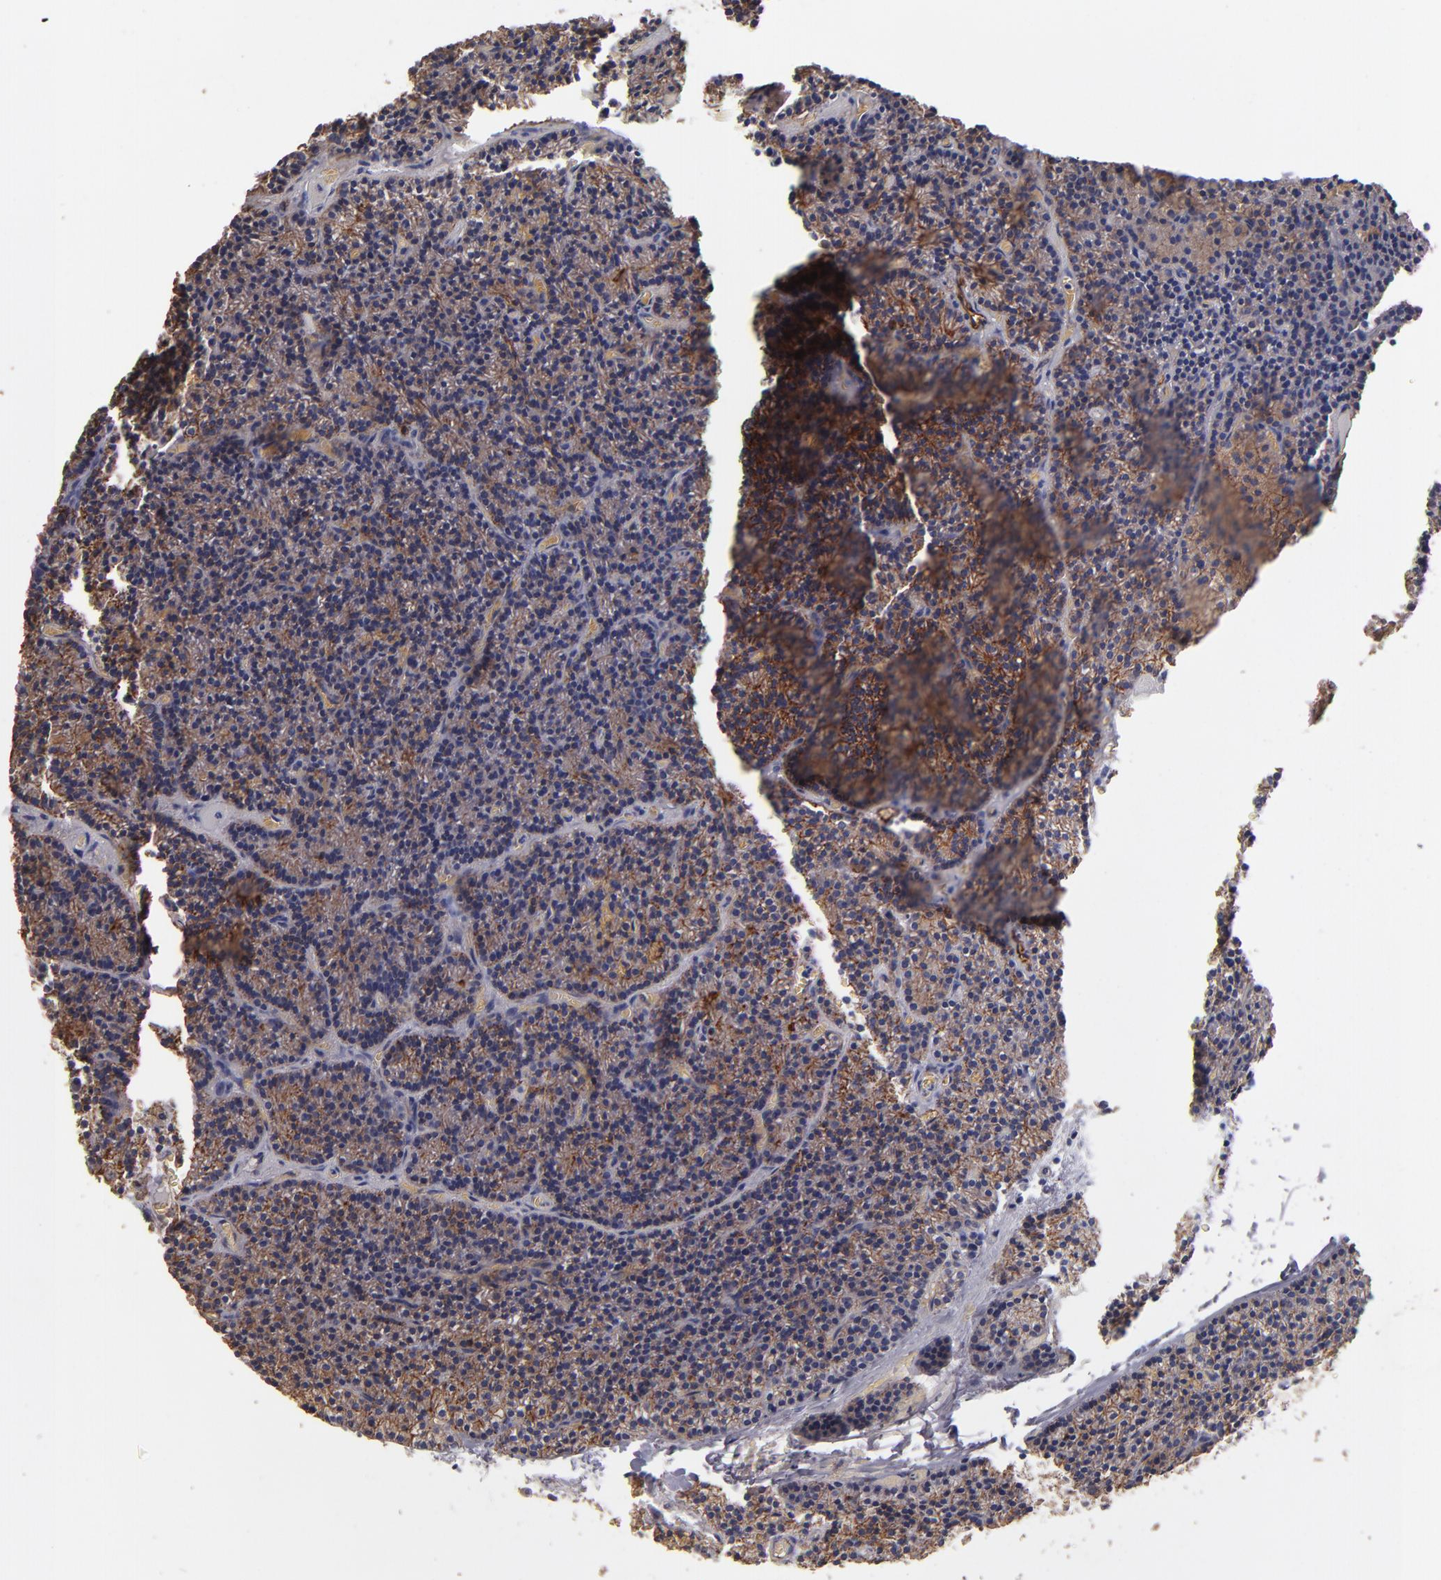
{"staining": {"intensity": "moderate", "quantity": ">75%", "location": "cytoplasmic/membranous"}, "tissue": "parathyroid gland", "cell_type": "Glandular cells", "image_type": "normal", "snomed": [{"axis": "morphology", "description": "Normal tissue, NOS"}, {"axis": "topography", "description": "Parathyroid gland"}], "caption": "Immunohistochemical staining of benign human parathyroid gland demonstrates medium levels of moderate cytoplasmic/membranous staining in about >75% of glandular cells. (Stains: DAB (3,3'-diaminobenzidine) in brown, nuclei in blue, Microscopy: brightfield microscopy at high magnification).", "gene": "CLDN5", "patient": {"sex": "male", "age": 57}}